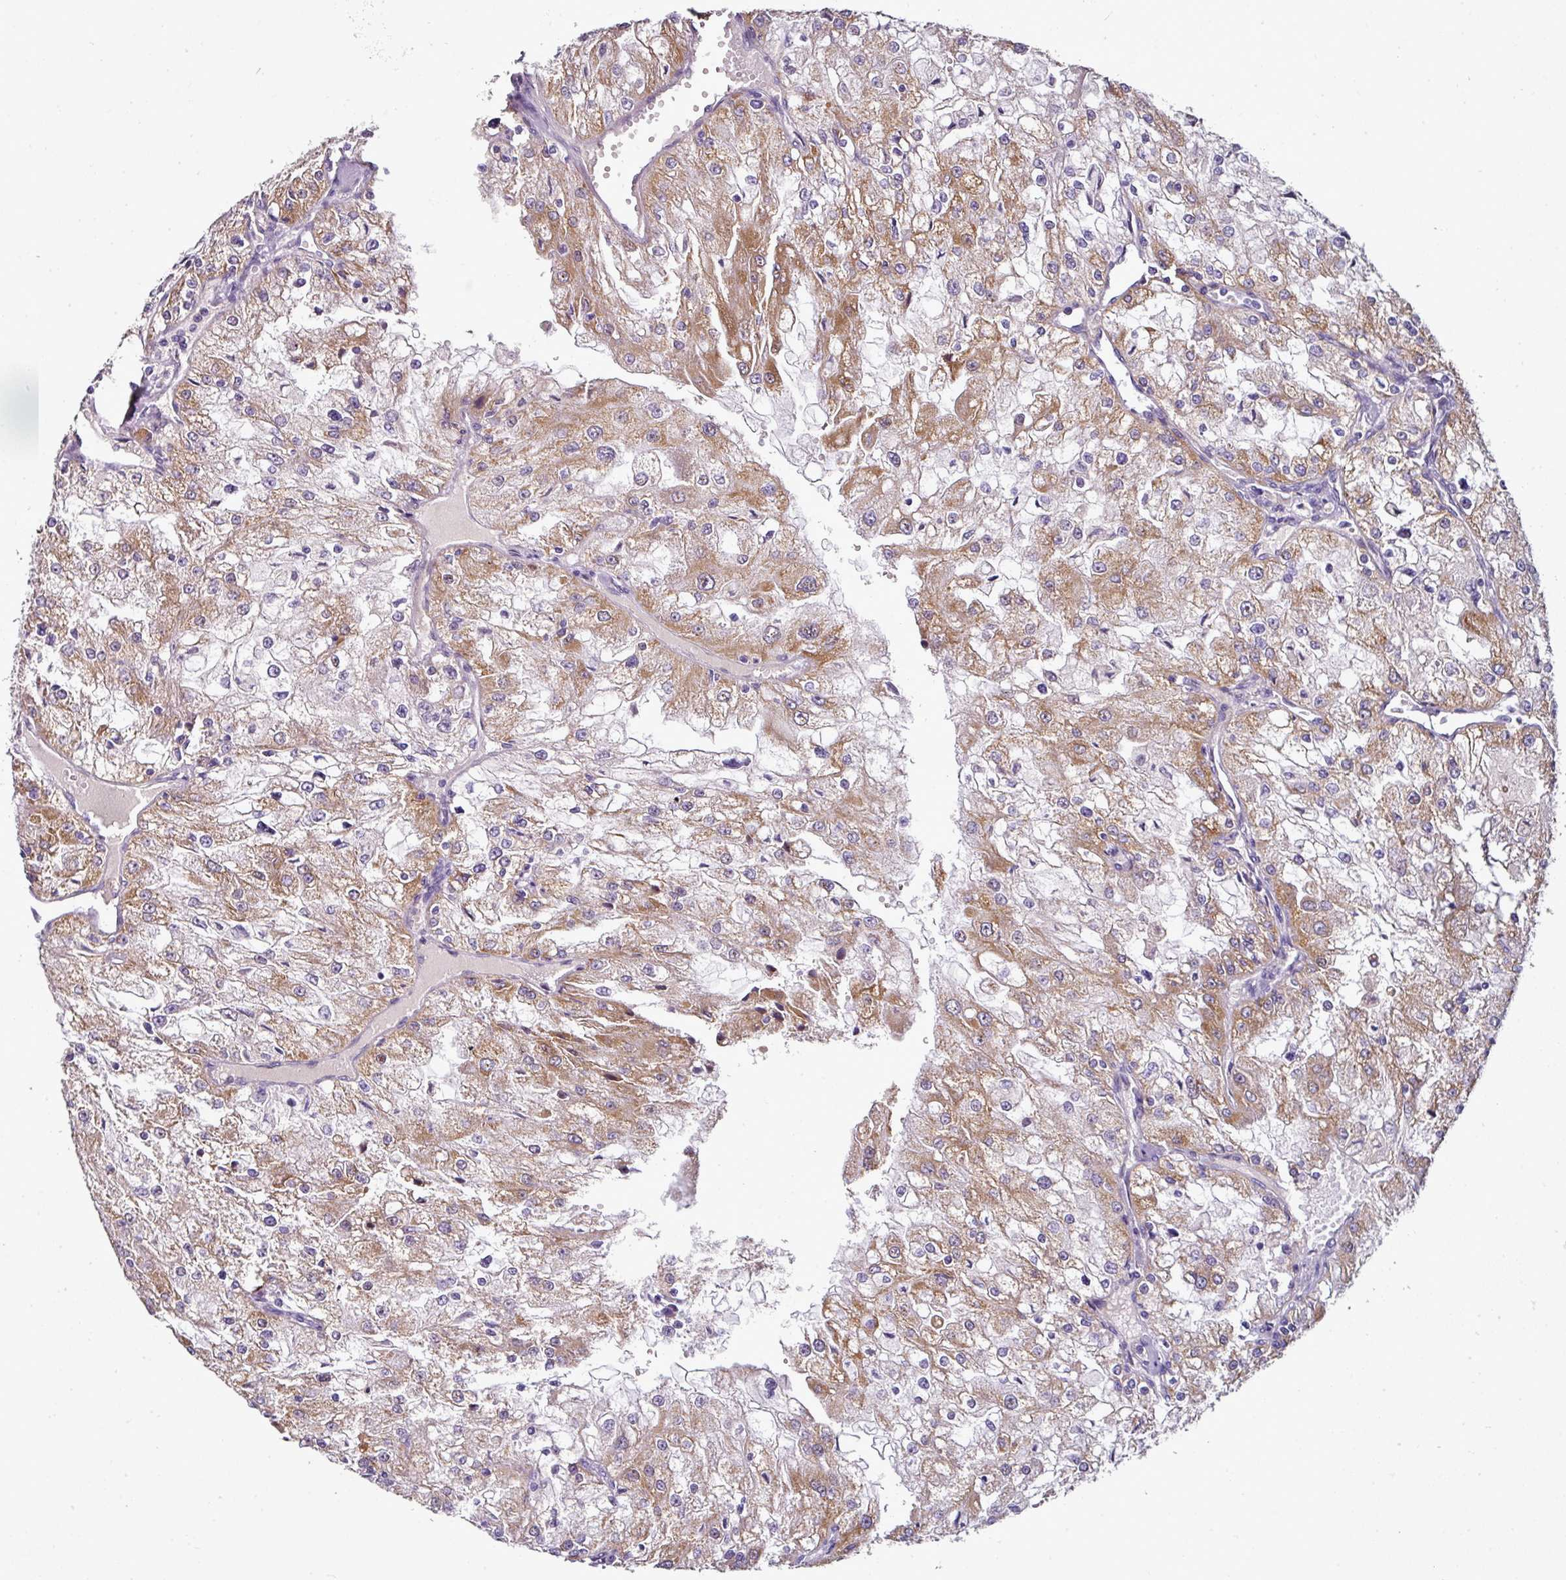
{"staining": {"intensity": "moderate", "quantity": ">75%", "location": "cytoplasmic/membranous"}, "tissue": "renal cancer", "cell_type": "Tumor cells", "image_type": "cancer", "snomed": [{"axis": "morphology", "description": "Adenocarcinoma, NOS"}, {"axis": "topography", "description": "Kidney"}], "caption": "Moderate cytoplasmic/membranous staining for a protein is present in about >75% of tumor cells of adenocarcinoma (renal) using IHC.", "gene": "GAN", "patient": {"sex": "female", "age": 74}}